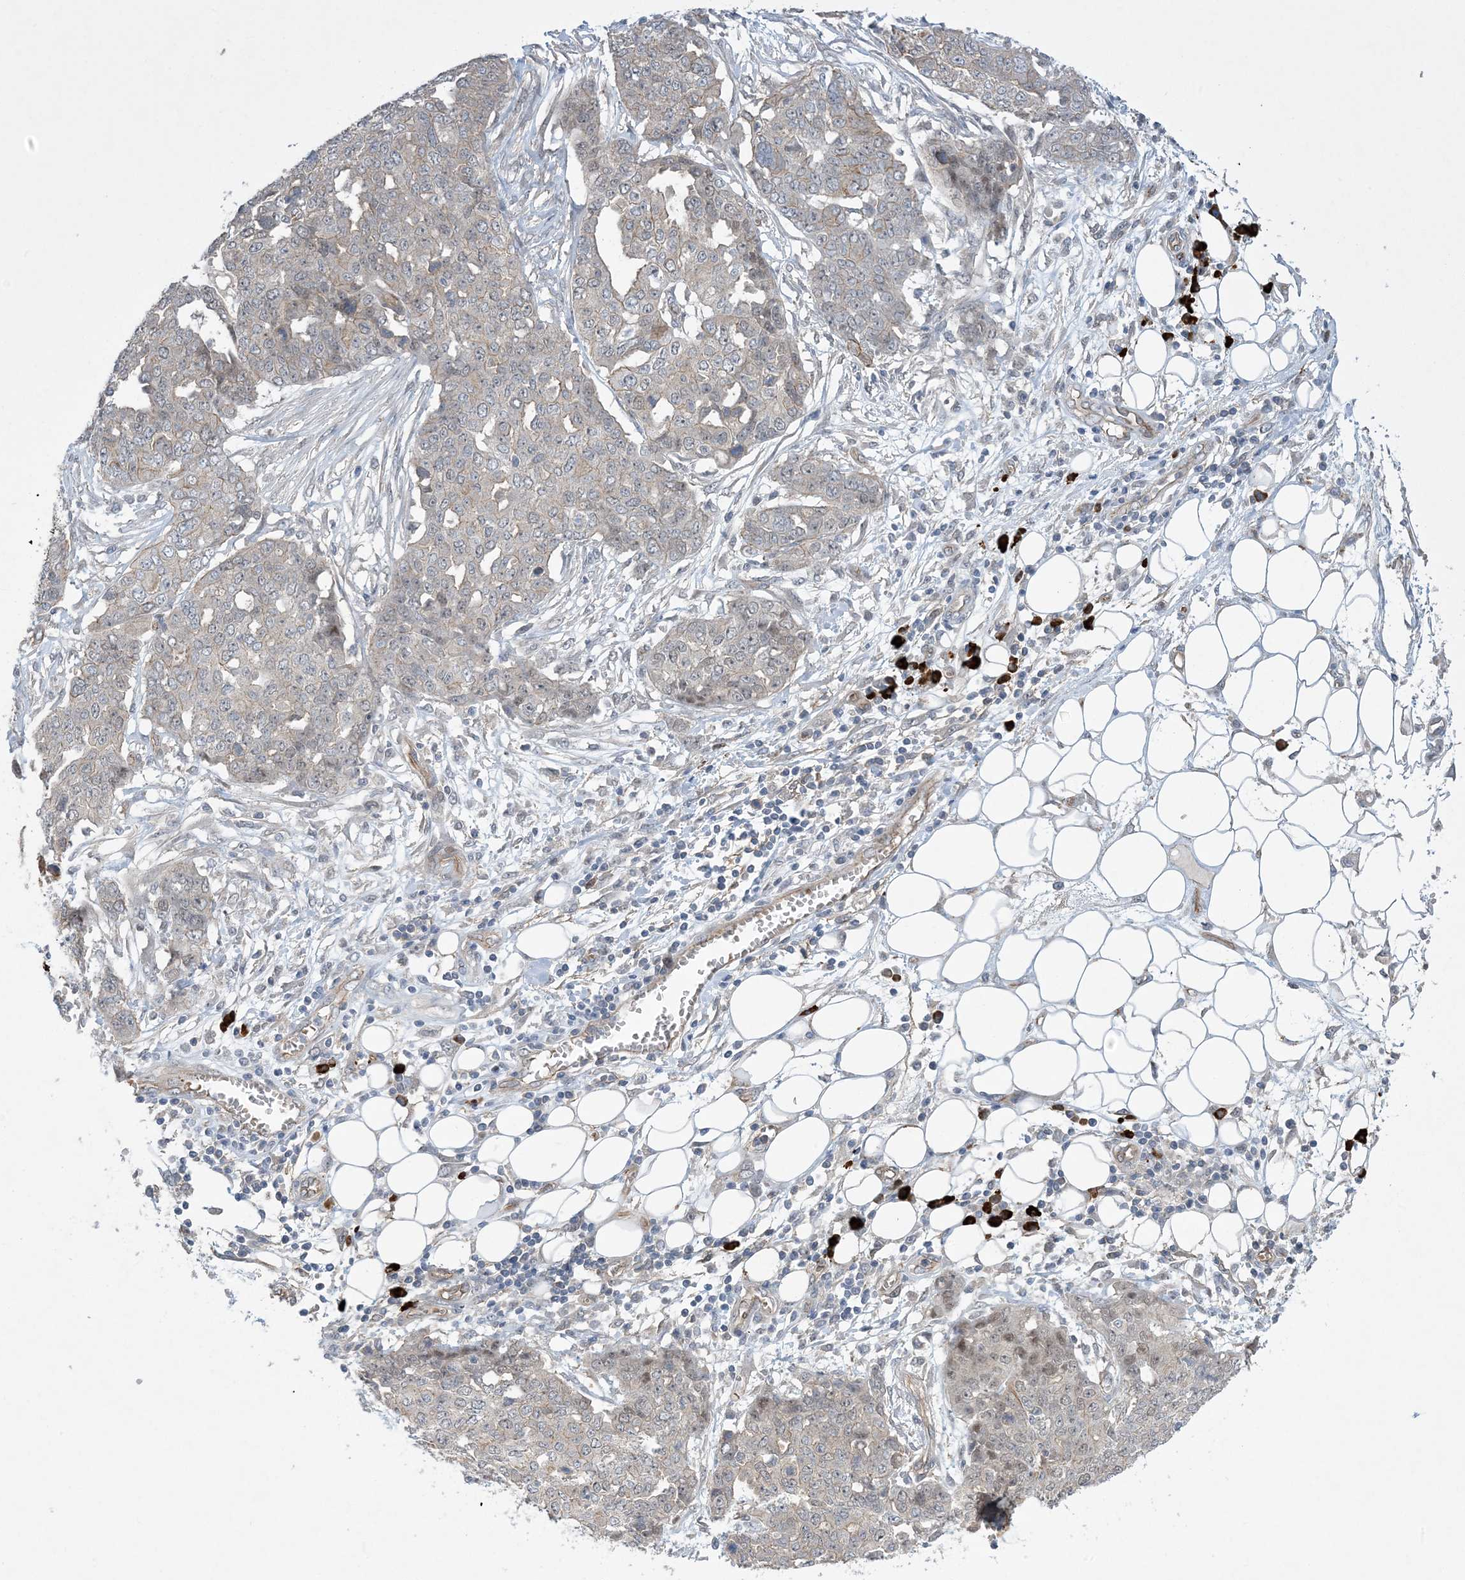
{"staining": {"intensity": "negative", "quantity": "none", "location": "none"}, "tissue": "ovarian cancer", "cell_type": "Tumor cells", "image_type": "cancer", "snomed": [{"axis": "morphology", "description": "Cystadenocarcinoma, serous, NOS"}, {"axis": "topography", "description": "Soft tissue"}, {"axis": "topography", "description": "Ovary"}], "caption": "High magnification brightfield microscopy of ovarian serous cystadenocarcinoma stained with DAB (3,3'-diaminobenzidine) (brown) and counterstained with hematoxylin (blue): tumor cells show no significant positivity.", "gene": "AOC1", "patient": {"sex": "female", "age": 57}}